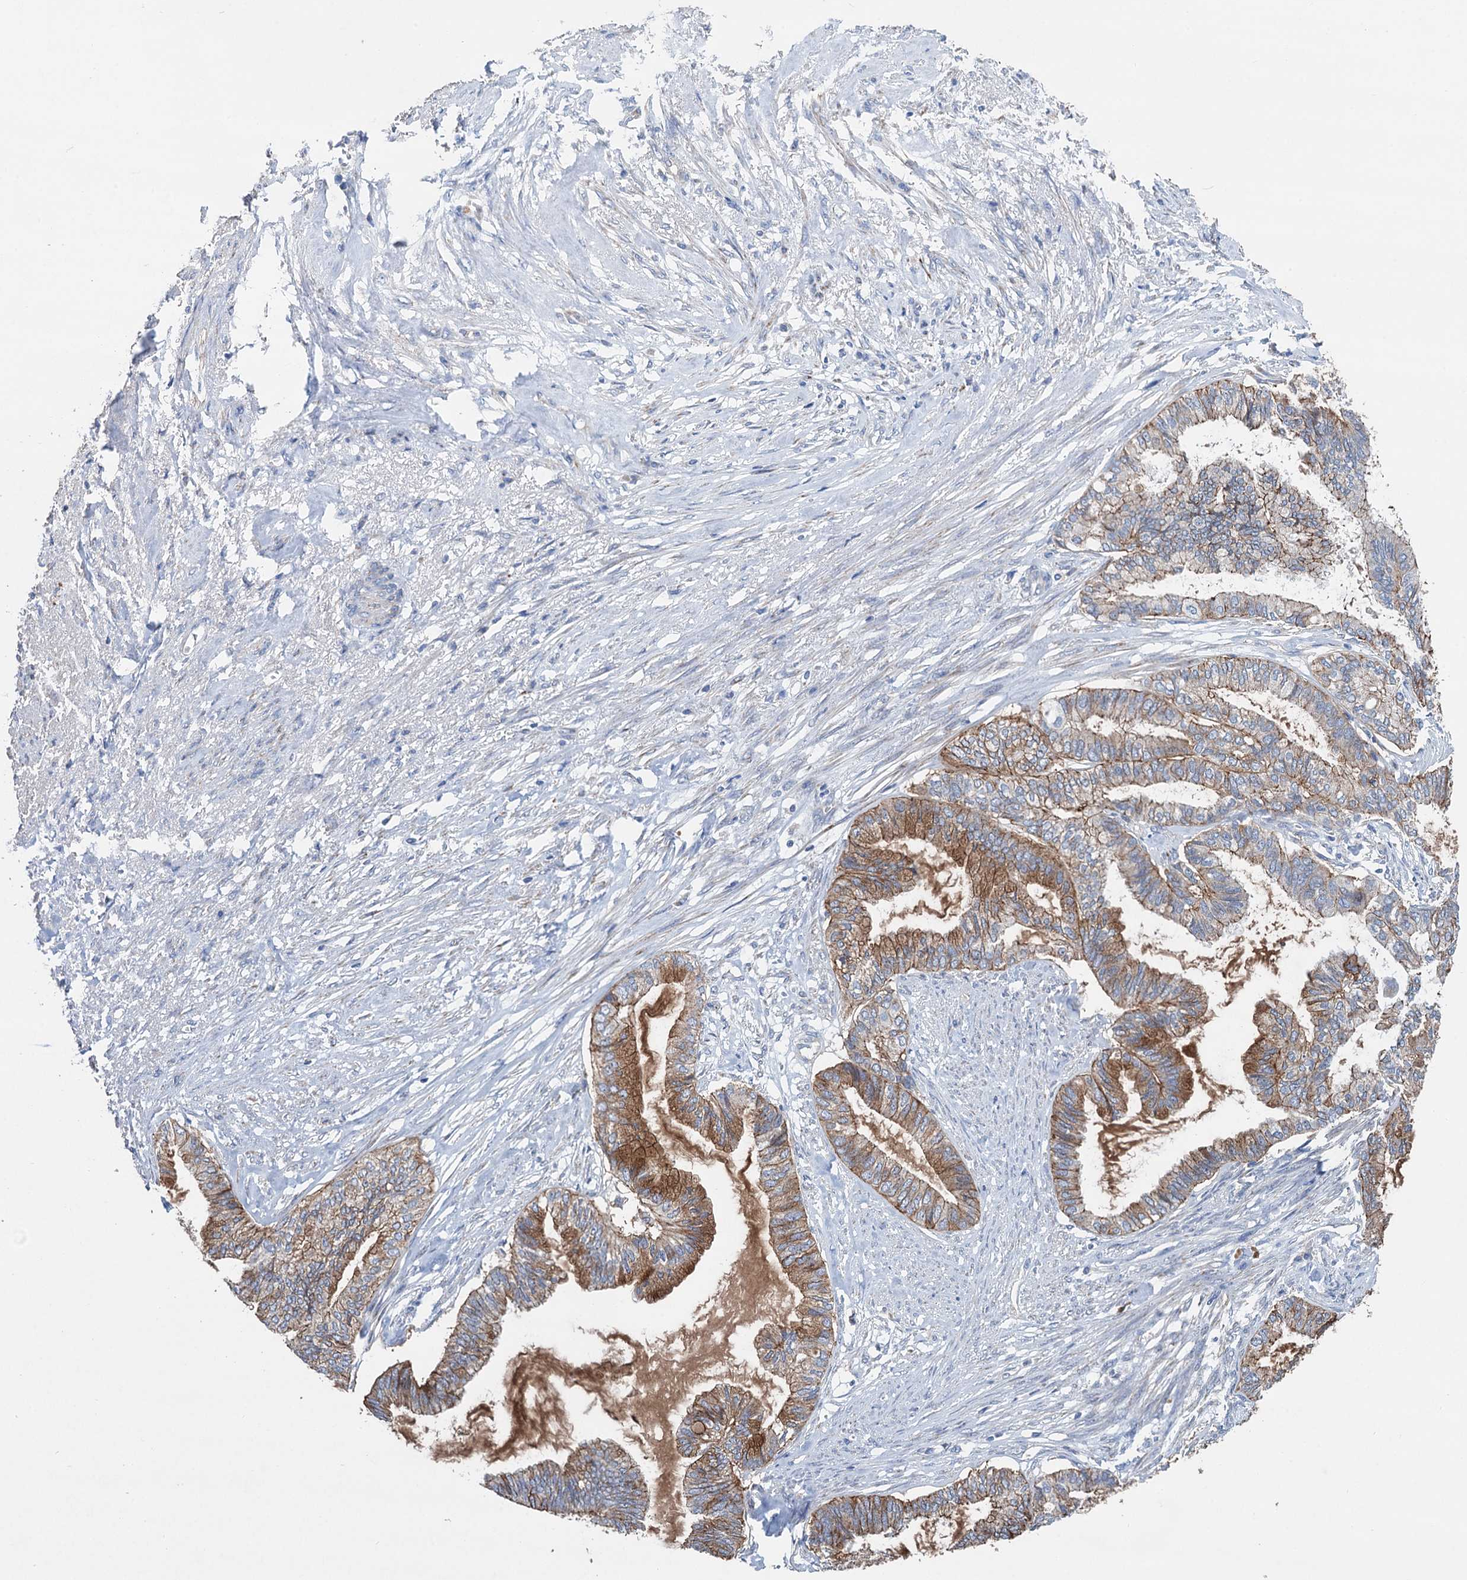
{"staining": {"intensity": "moderate", "quantity": ">75%", "location": "cytoplasmic/membranous"}, "tissue": "endometrial cancer", "cell_type": "Tumor cells", "image_type": "cancer", "snomed": [{"axis": "morphology", "description": "Adenocarcinoma, NOS"}, {"axis": "topography", "description": "Endometrium"}], "caption": "This photomicrograph shows immunohistochemistry (IHC) staining of human endometrial cancer (adenocarcinoma), with medium moderate cytoplasmic/membranous positivity in approximately >75% of tumor cells.", "gene": "DGLUCY", "patient": {"sex": "female", "age": 86}}